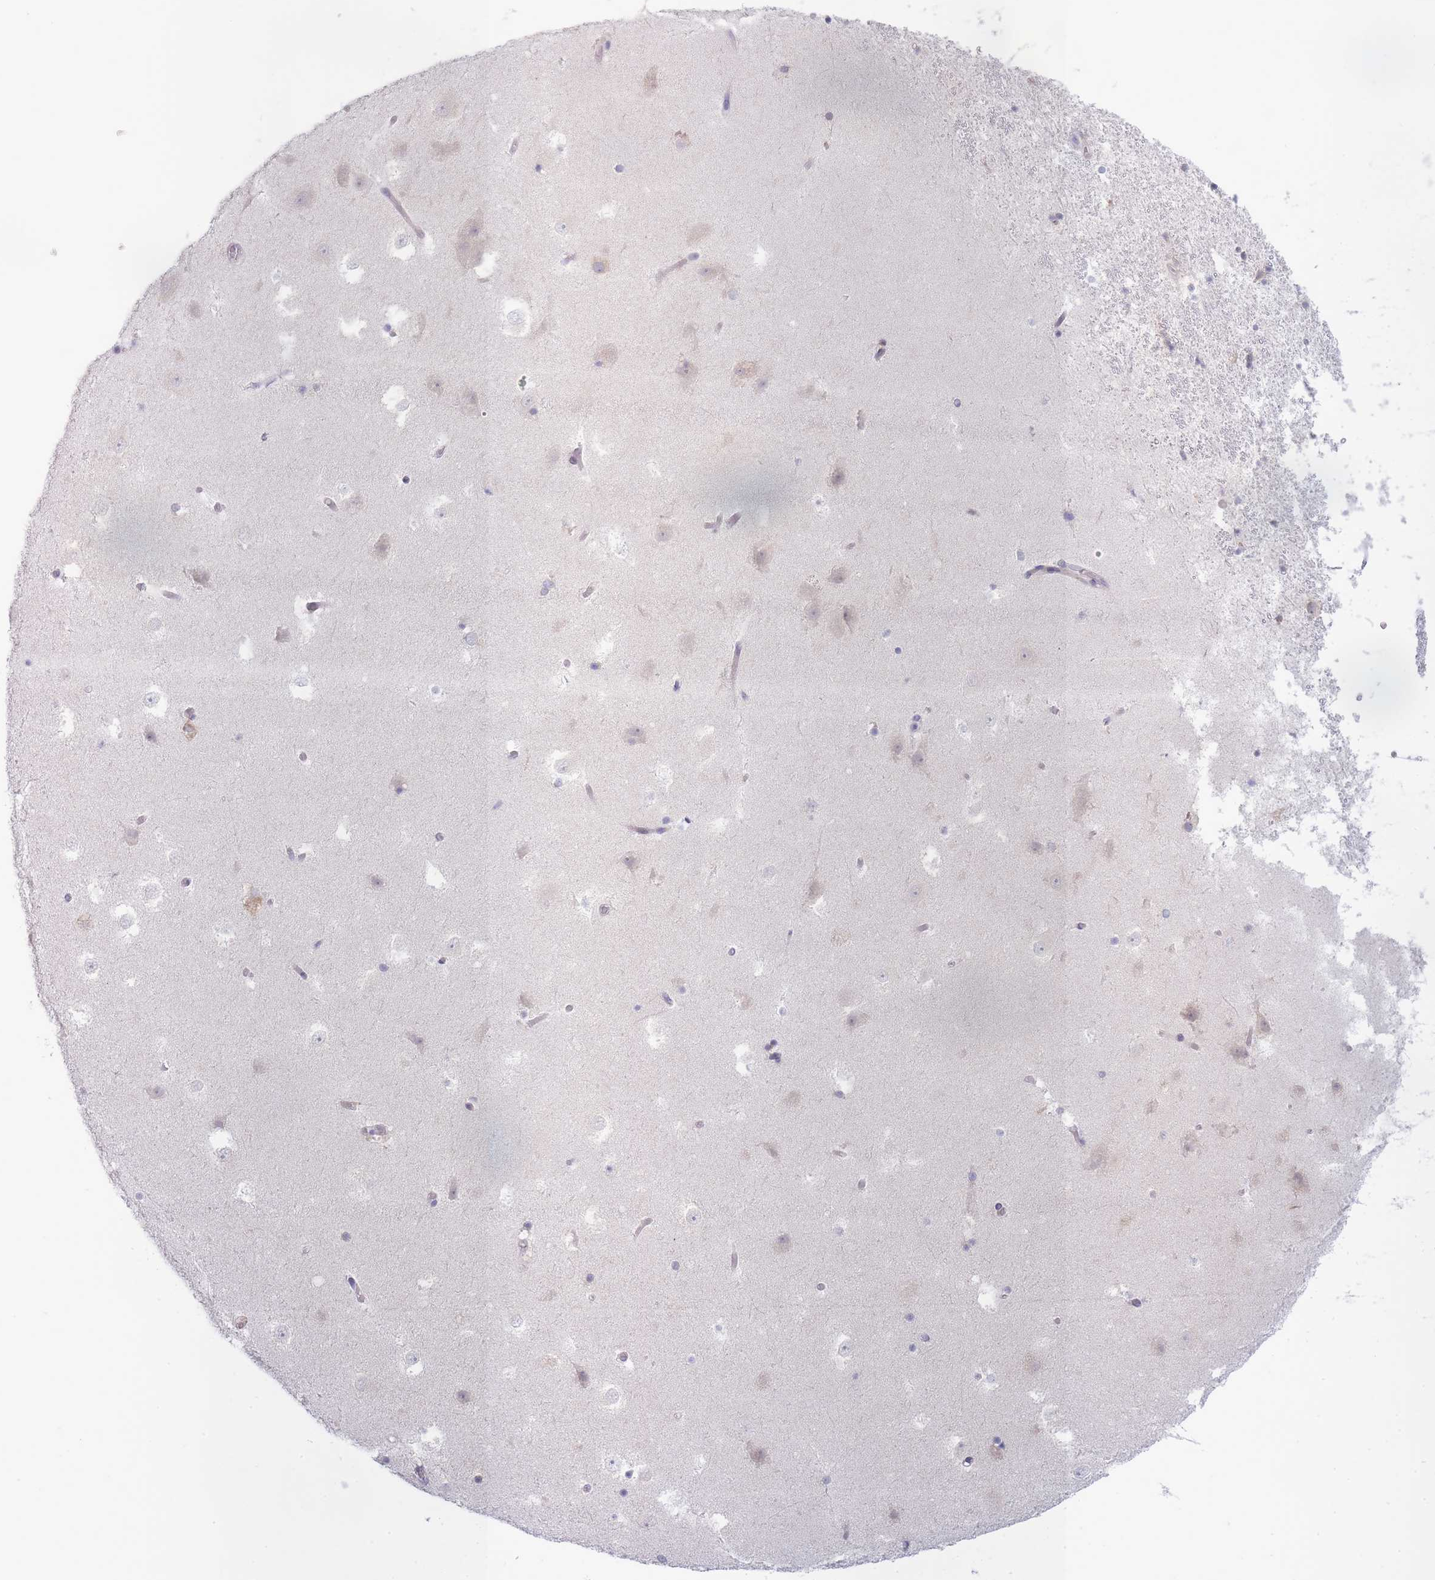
{"staining": {"intensity": "negative", "quantity": "none", "location": "none"}, "tissue": "hippocampus", "cell_type": "Glial cells", "image_type": "normal", "snomed": [{"axis": "morphology", "description": "Normal tissue, NOS"}, {"axis": "topography", "description": "Hippocampus"}], "caption": "This is a micrograph of IHC staining of unremarkable hippocampus, which shows no positivity in glial cells.", "gene": "OR5L1", "patient": {"sex": "female", "age": 52}}